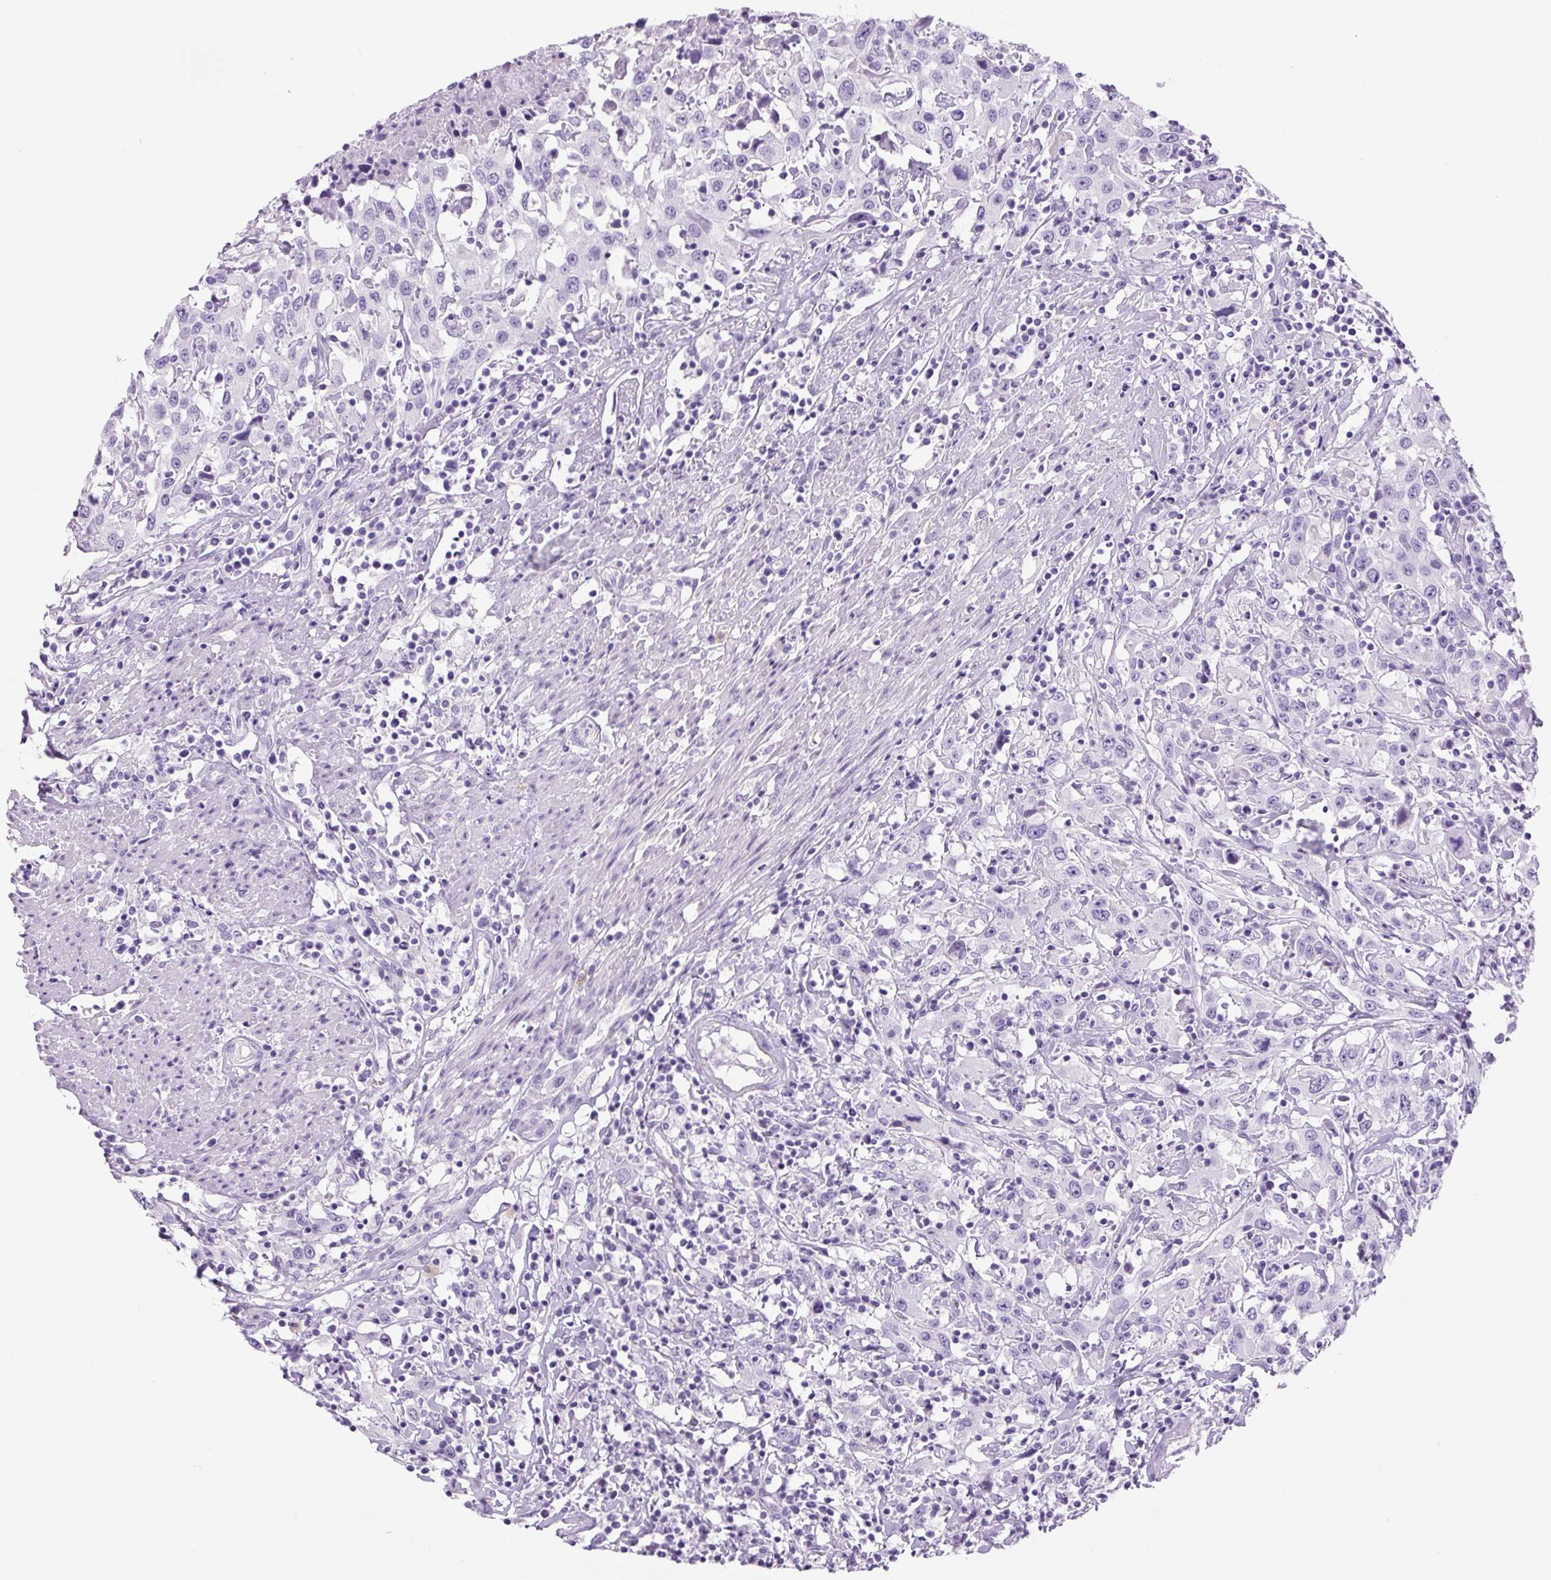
{"staining": {"intensity": "negative", "quantity": "none", "location": "none"}, "tissue": "urothelial cancer", "cell_type": "Tumor cells", "image_type": "cancer", "snomed": [{"axis": "morphology", "description": "Urothelial carcinoma, High grade"}, {"axis": "topography", "description": "Urinary bladder"}], "caption": "A high-resolution micrograph shows immunohistochemistry (IHC) staining of high-grade urothelial carcinoma, which demonstrates no significant expression in tumor cells.", "gene": "PRRT1", "patient": {"sex": "male", "age": 61}}